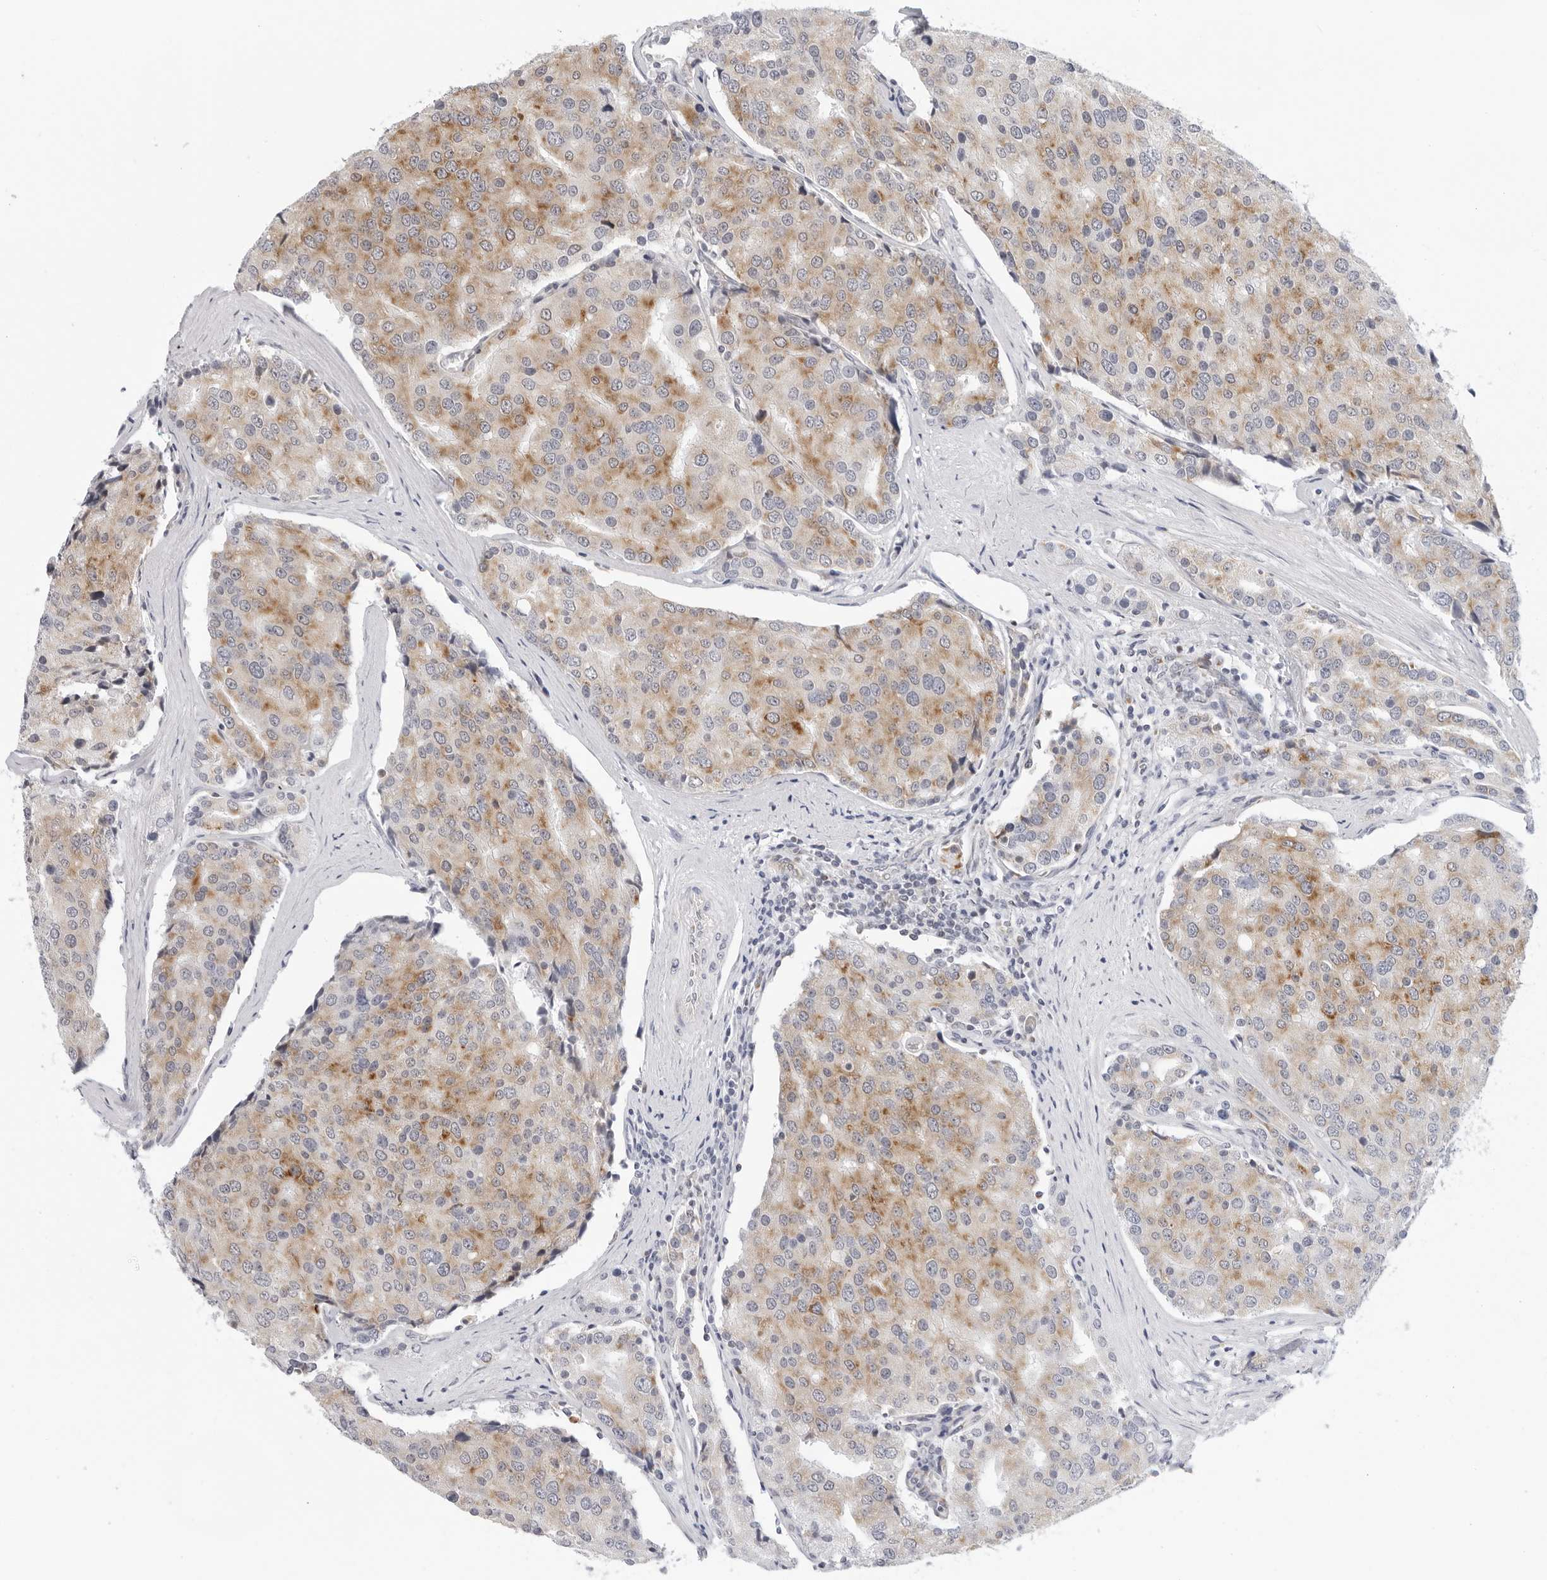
{"staining": {"intensity": "moderate", "quantity": ">75%", "location": "cytoplasmic/membranous"}, "tissue": "prostate cancer", "cell_type": "Tumor cells", "image_type": "cancer", "snomed": [{"axis": "morphology", "description": "Adenocarcinoma, High grade"}, {"axis": "topography", "description": "Prostate"}], "caption": "A medium amount of moderate cytoplasmic/membranous staining is present in about >75% of tumor cells in prostate high-grade adenocarcinoma tissue. The protein of interest is stained brown, and the nuclei are stained in blue (DAB (3,3'-diaminobenzidine) IHC with brightfield microscopy, high magnification).", "gene": "CIART", "patient": {"sex": "male", "age": 50}}